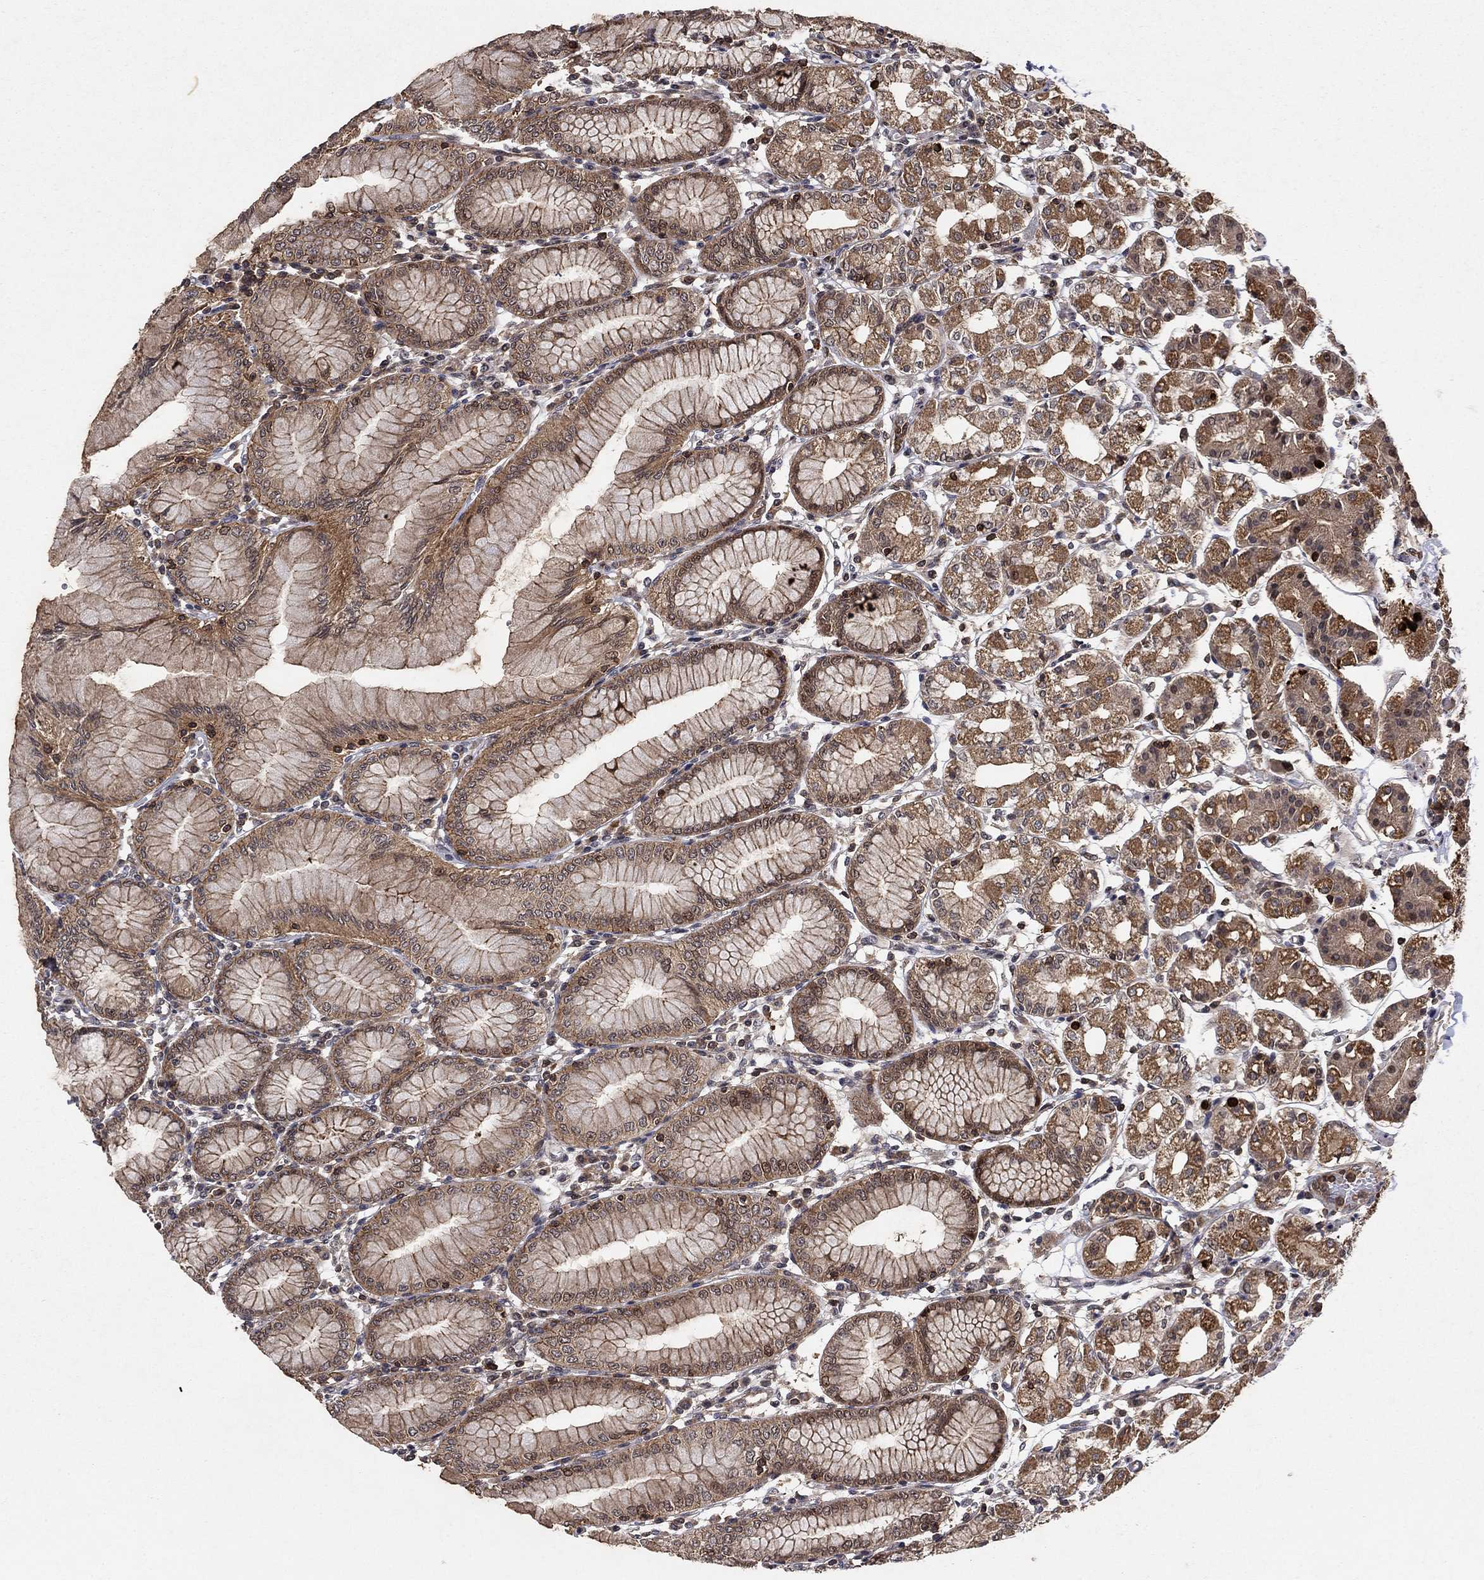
{"staining": {"intensity": "strong", "quantity": "25%-75%", "location": "cytoplasmic/membranous,nuclear"}, "tissue": "stomach", "cell_type": "Glandular cells", "image_type": "normal", "snomed": [{"axis": "morphology", "description": "Normal tissue, NOS"}, {"axis": "topography", "description": "Skeletal muscle"}, {"axis": "topography", "description": "Stomach"}], "caption": "Strong cytoplasmic/membranous,nuclear staining for a protein is seen in about 25%-75% of glandular cells of normal stomach using immunohistochemistry (IHC).", "gene": "CCDC66", "patient": {"sex": "female", "age": 57}}